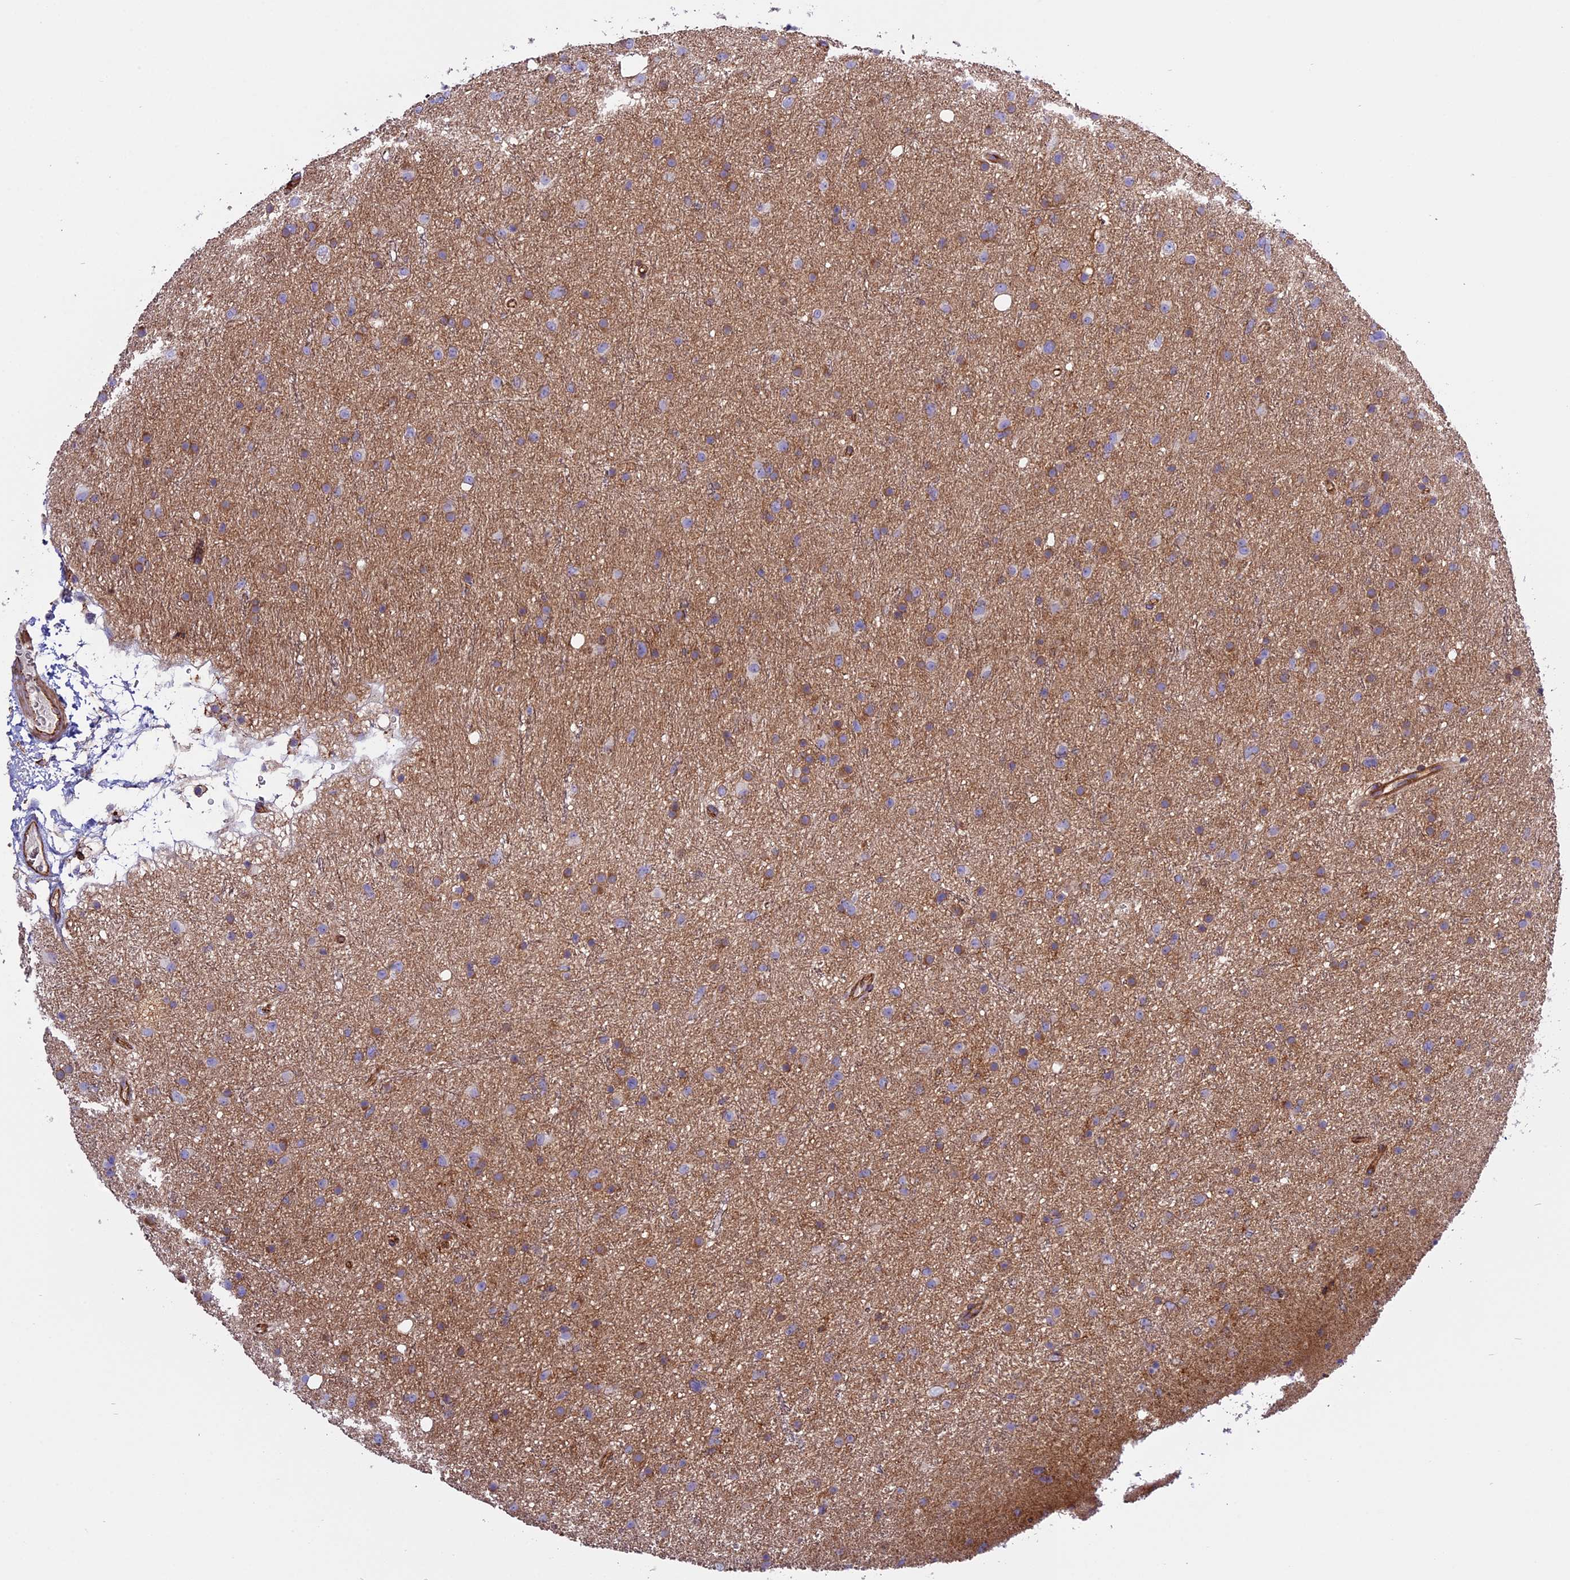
{"staining": {"intensity": "weak", "quantity": "25%-75%", "location": "cytoplasmic/membranous"}, "tissue": "glioma", "cell_type": "Tumor cells", "image_type": "cancer", "snomed": [{"axis": "morphology", "description": "Glioma, malignant, Low grade"}, {"axis": "topography", "description": "Cerebral cortex"}], "caption": "The histopathology image demonstrates staining of malignant glioma (low-grade), revealing weak cytoplasmic/membranous protein positivity (brown color) within tumor cells.", "gene": "CD99L2", "patient": {"sex": "female", "age": 39}}